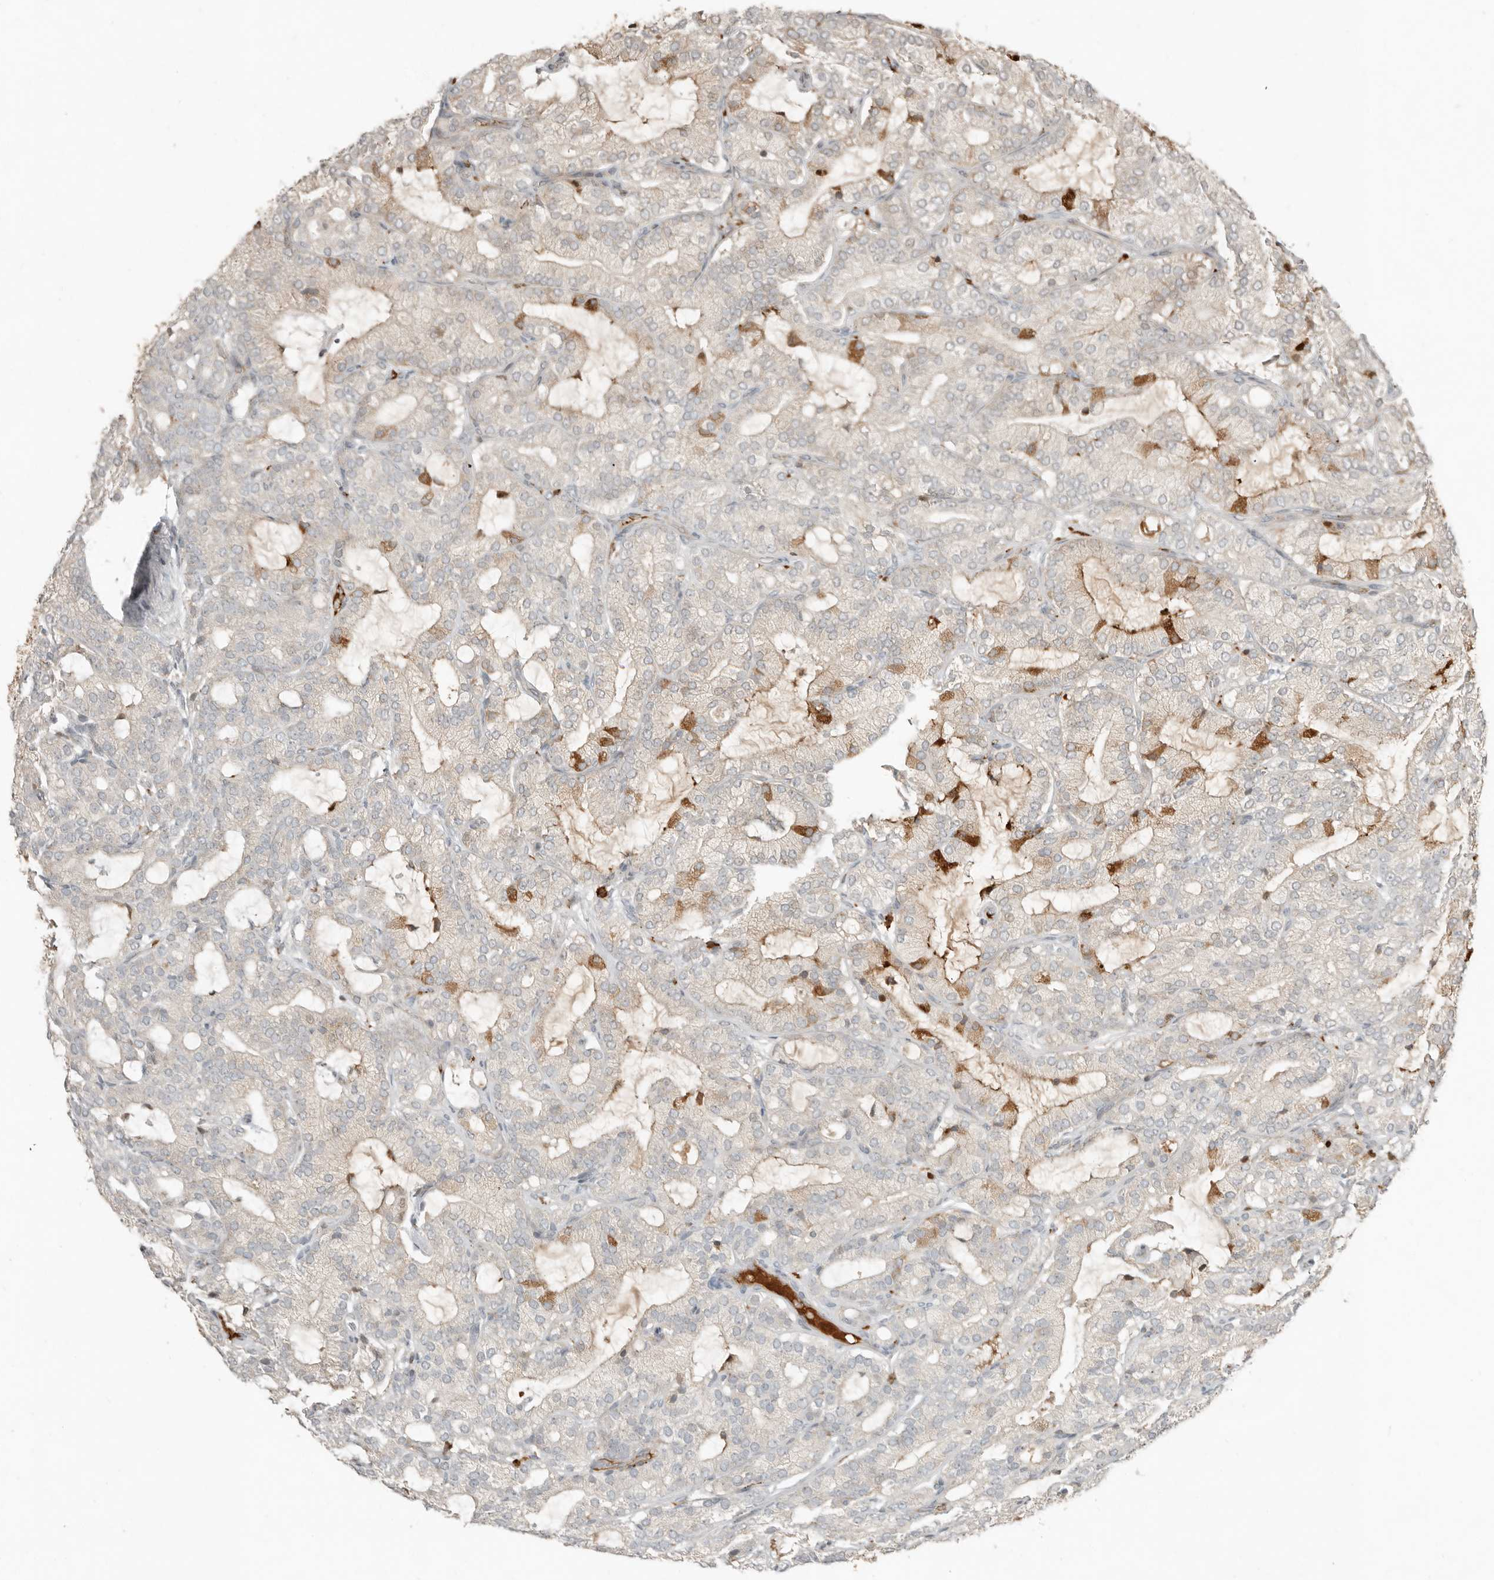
{"staining": {"intensity": "moderate", "quantity": "<25%", "location": "cytoplasmic/membranous"}, "tissue": "prostate cancer", "cell_type": "Tumor cells", "image_type": "cancer", "snomed": [{"axis": "morphology", "description": "Adenocarcinoma, High grade"}, {"axis": "topography", "description": "Prostate"}], "caption": "Tumor cells exhibit low levels of moderate cytoplasmic/membranous staining in about <25% of cells in human adenocarcinoma (high-grade) (prostate).", "gene": "KLHL38", "patient": {"sex": "male", "age": 57}}